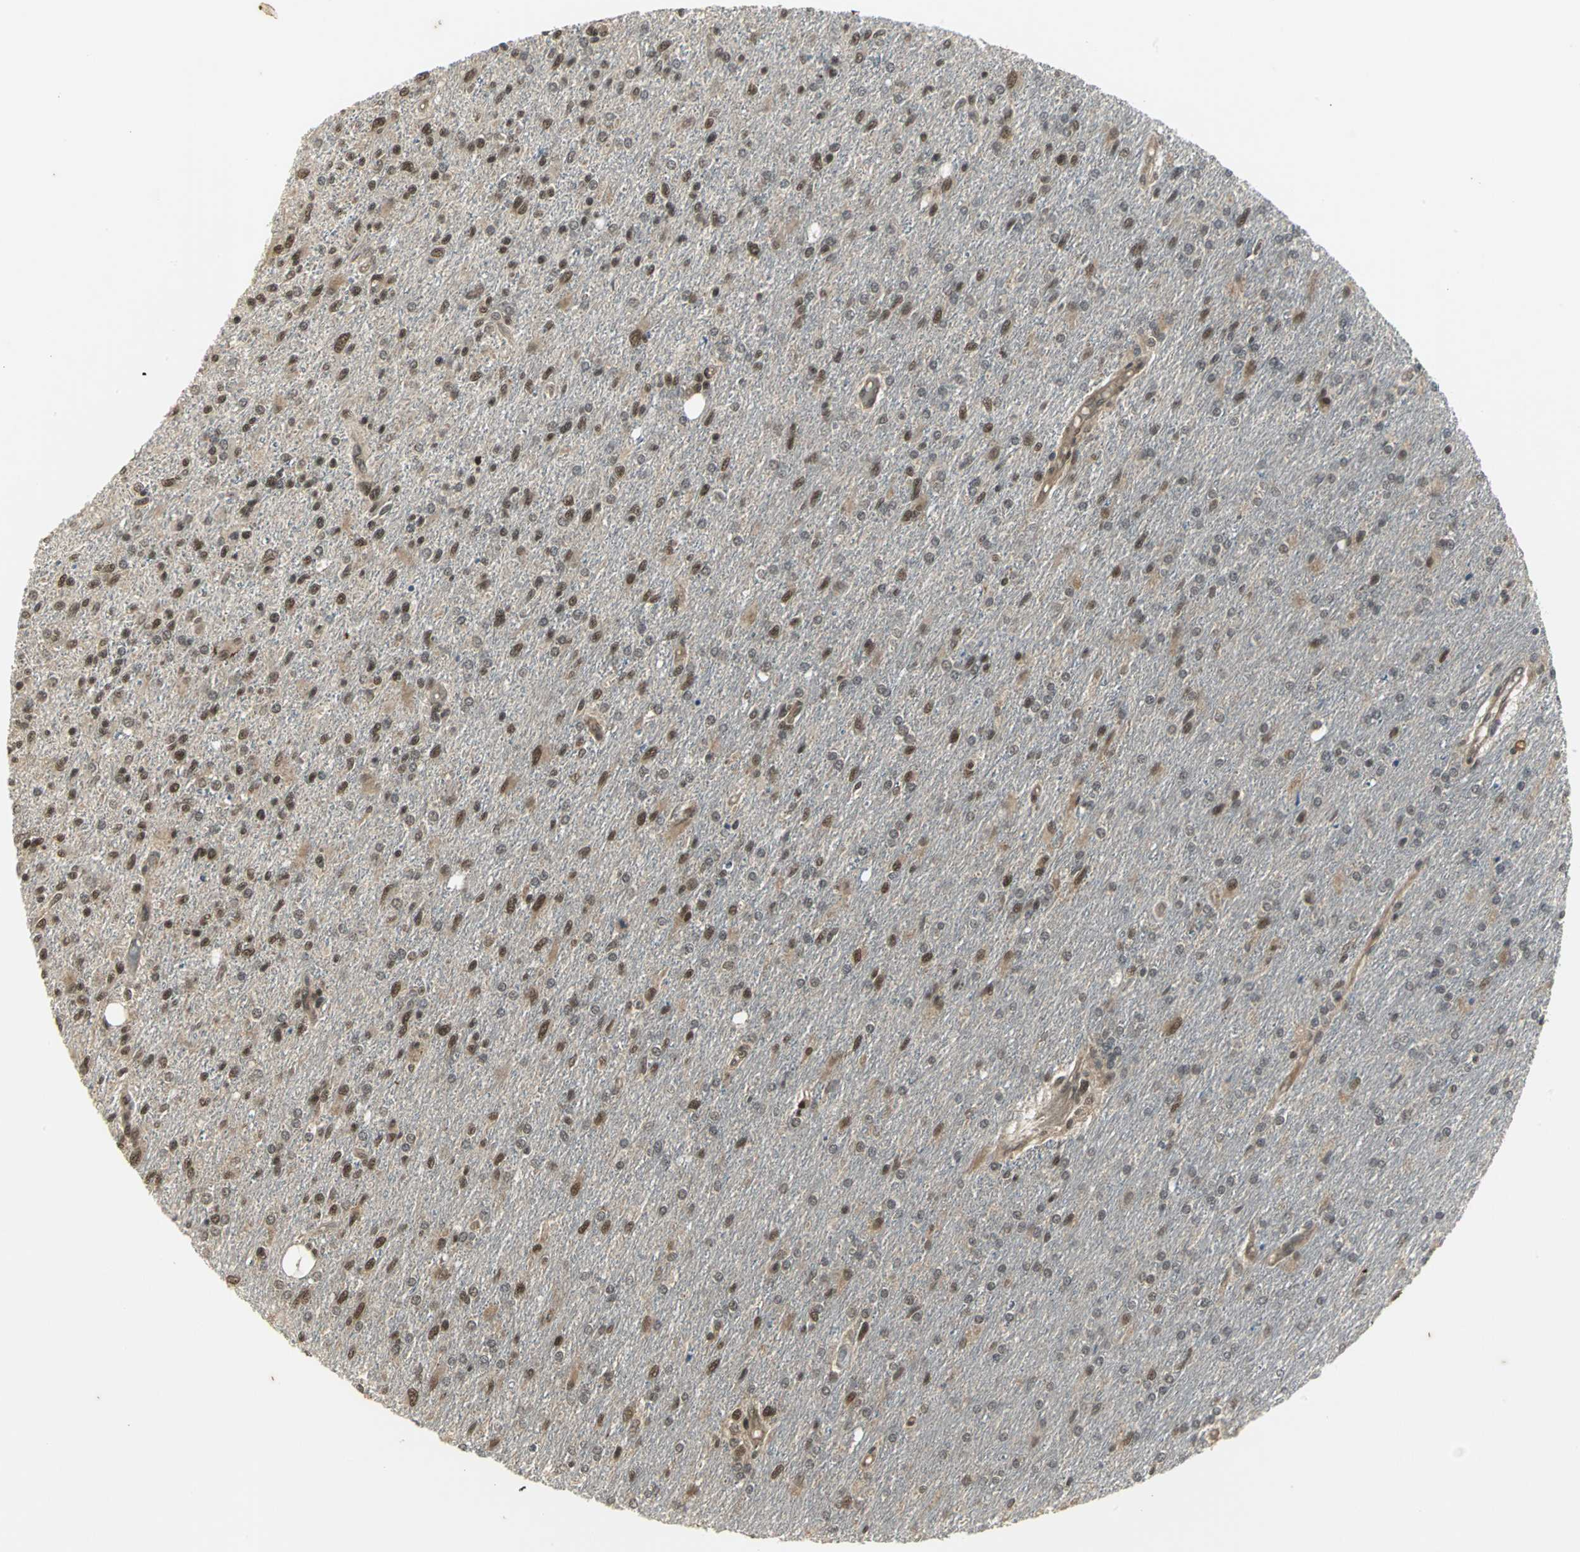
{"staining": {"intensity": "weak", "quantity": "25%-75%", "location": "cytoplasmic/membranous"}, "tissue": "glioma", "cell_type": "Tumor cells", "image_type": "cancer", "snomed": [{"axis": "morphology", "description": "Glioma, malignant, High grade"}, {"axis": "topography", "description": "Cerebral cortex"}], "caption": "This histopathology image shows immunohistochemistry staining of human glioma, with low weak cytoplasmic/membranous staining in about 25%-75% of tumor cells.", "gene": "NOTCH3", "patient": {"sex": "male", "age": 76}}